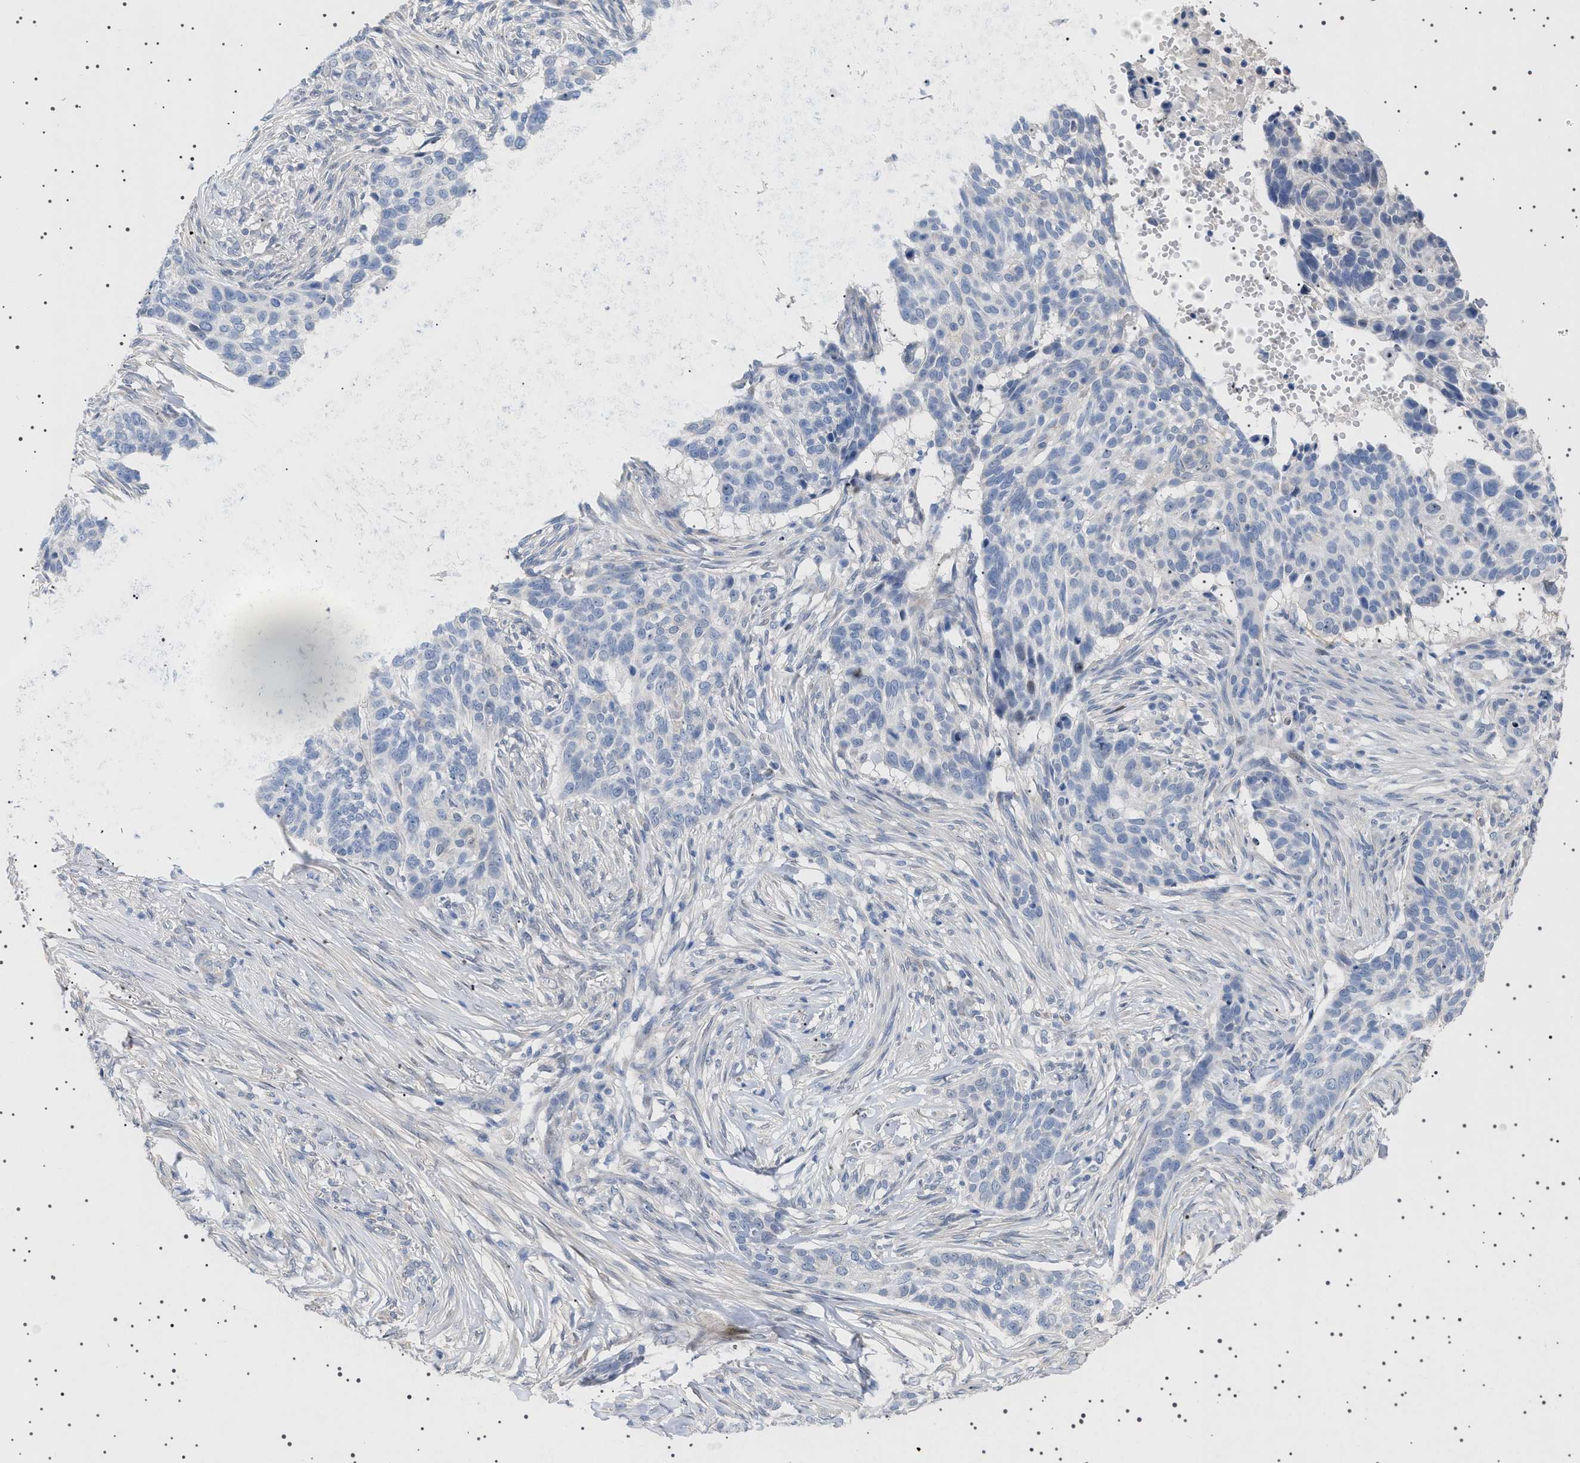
{"staining": {"intensity": "negative", "quantity": "none", "location": "none"}, "tissue": "skin cancer", "cell_type": "Tumor cells", "image_type": "cancer", "snomed": [{"axis": "morphology", "description": "Basal cell carcinoma"}, {"axis": "topography", "description": "Skin"}], "caption": "An IHC micrograph of basal cell carcinoma (skin) is shown. There is no staining in tumor cells of basal cell carcinoma (skin). (Brightfield microscopy of DAB (3,3'-diaminobenzidine) IHC at high magnification).", "gene": "HTR1A", "patient": {"sex": "male", "age": 85}}